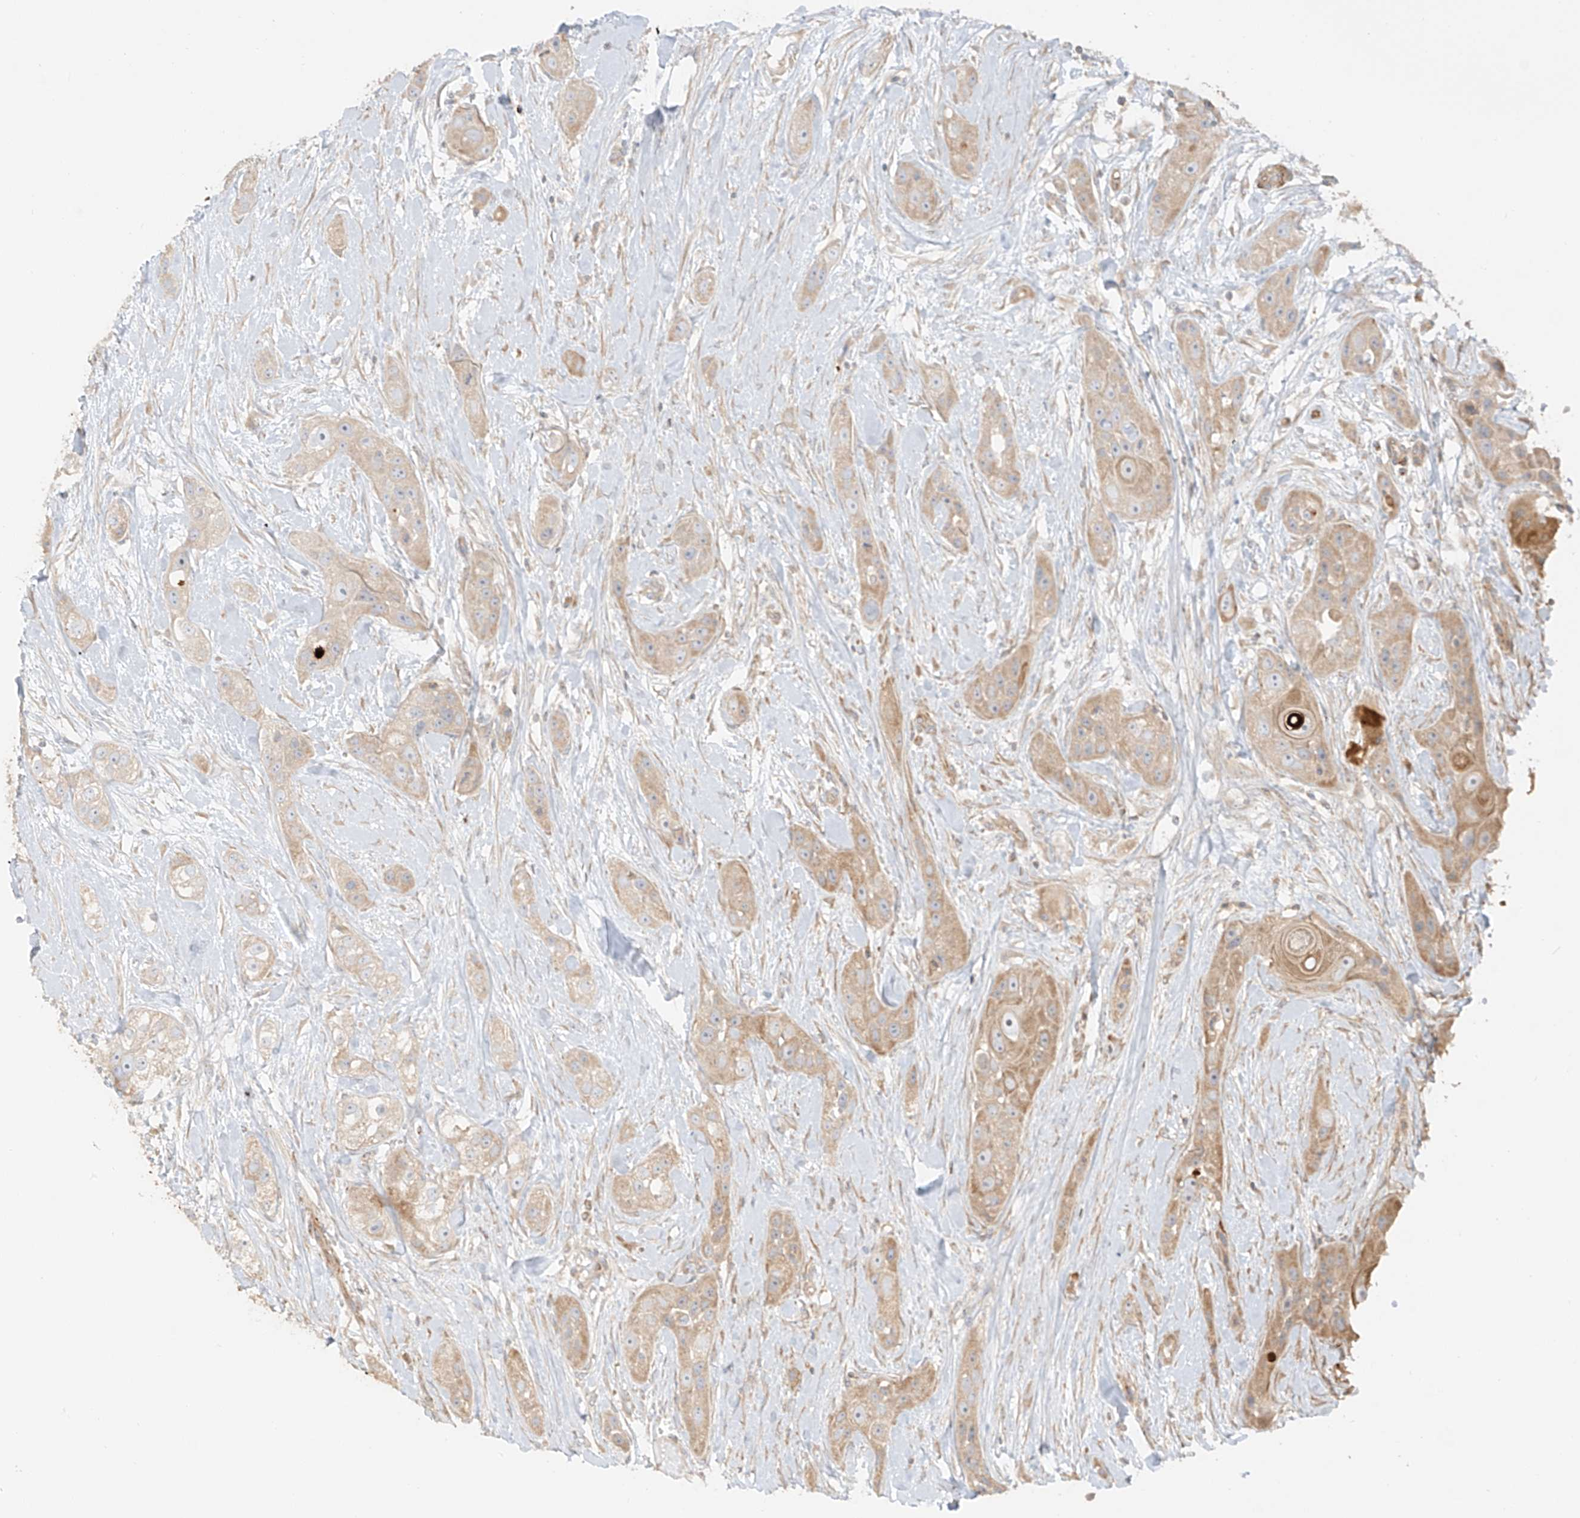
{"staining": {"intensity": "weak", "quantity": "25%-75%", "location": "cytoplasmic/membranous"}, "tissue": "head and neck cancer", "cell_type": "Tumor cells", "image_type": "cancer", "snomed": [{"axis": "morphology", "description": "Normal tissue, NOS"}, {"axis": "morphology", "description": "Squamous cell carcinoma, NOS"}, {"axis": "topography", "description": "Skeletal muscle"}, {"axis": "topography", "description": "Head-Neck"}], "caption": "The histopathology image demonstrates staining of squamous cell carcinoma (head and neck), revealing weak cytoplasmic/membranous protein expression (brown color) within tumor cells.", "gene": "MIPEP", "patient": {"sex": "male", "age": 51}}